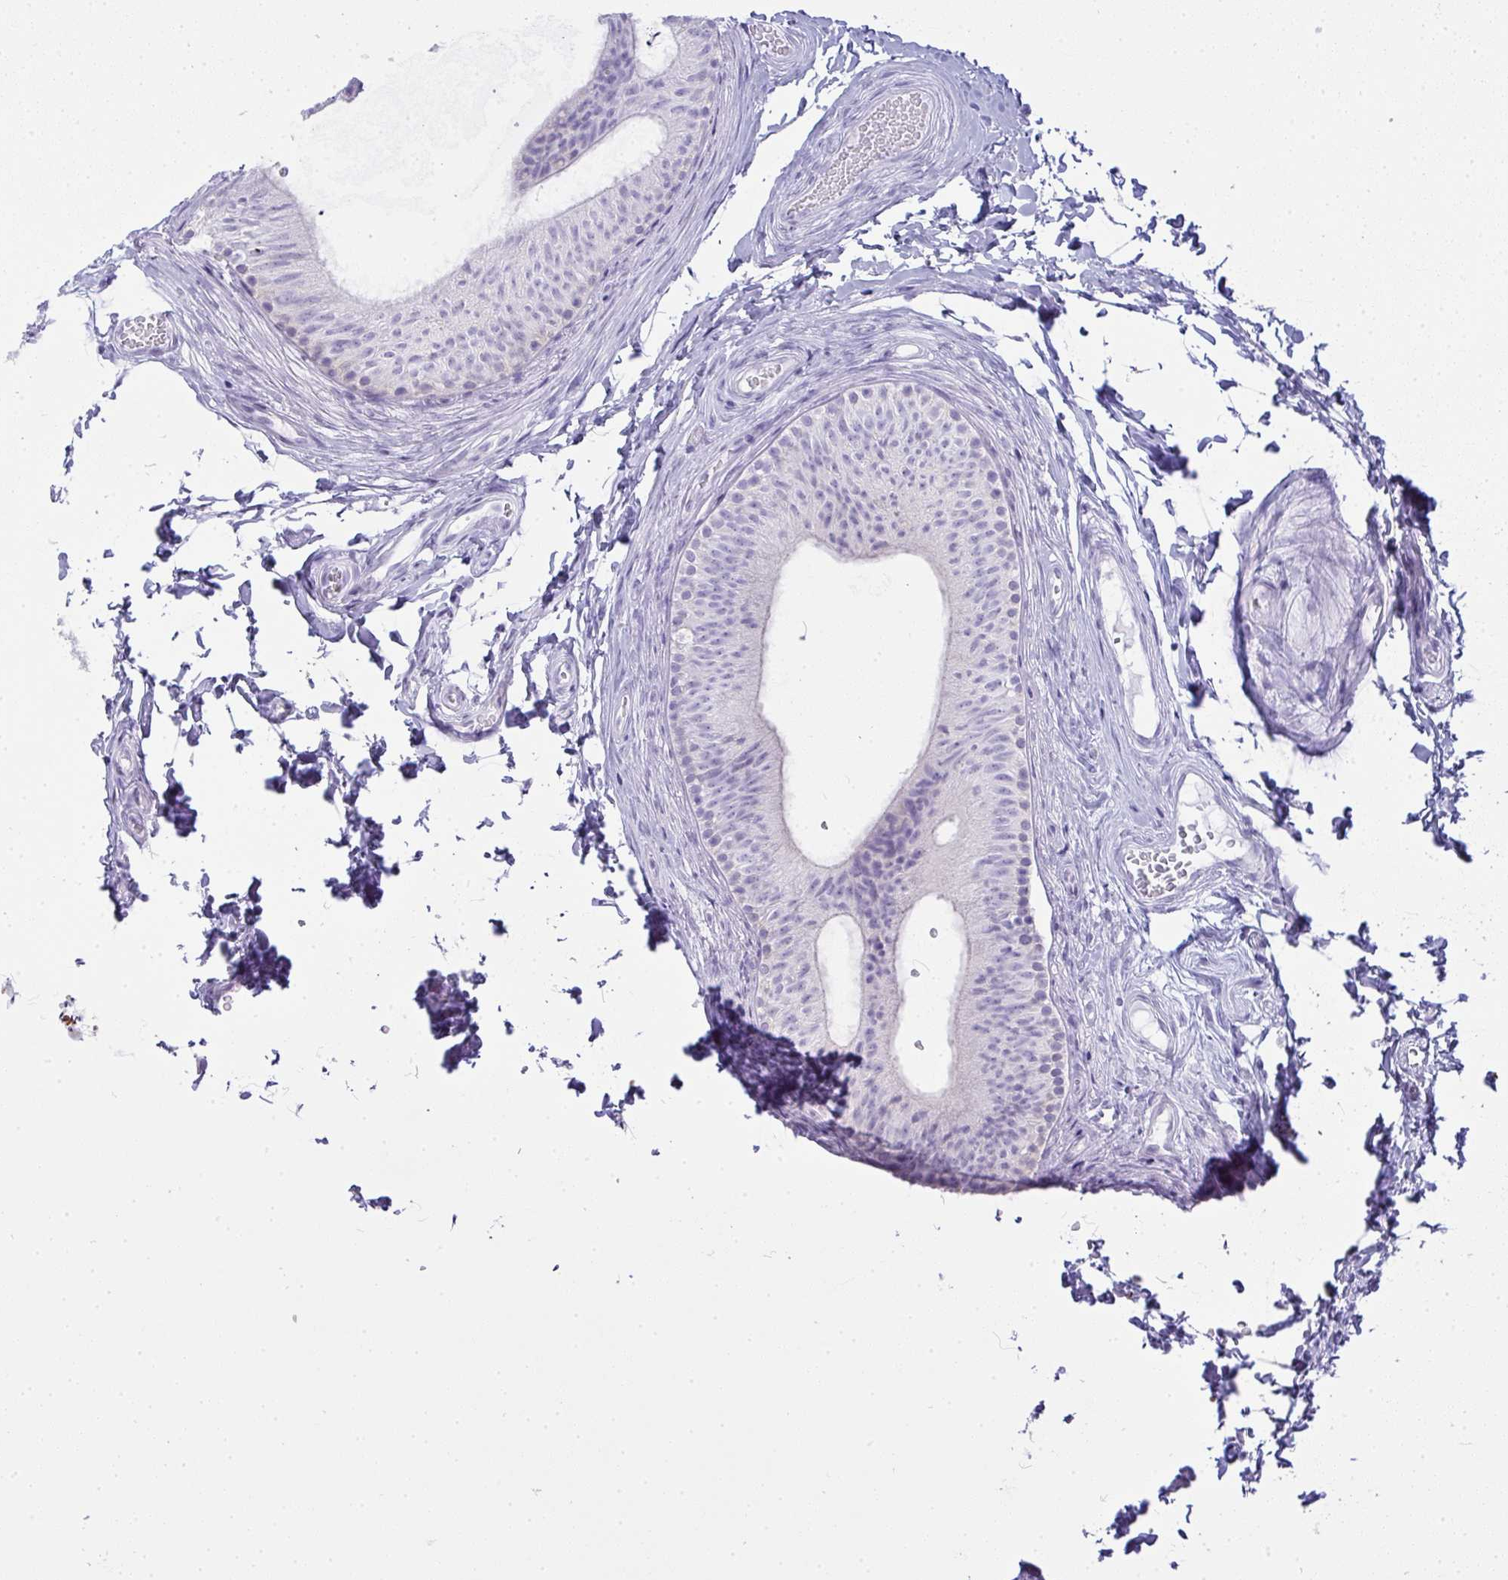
{"staining": {"intensity": "negative", "quantity": "none", "location": "none"}, "tissue": "epididymis", "cell_type": "Glandular cells", "image_type": "normal", "snomed": [{"axis": "morphology", "description": "Normal tissue, NOS"}, {"axis": "topography", "description": "Epididymis, spermatic cord, NOS"}, {"axis": "topography", "description": "Epididymis"}, {"axis": "topography", "description": "Peripheral nerve tissue"}], "caption": "Immunohistochemistry (IHC) photomicrograph of normal epididymis: epididymis stained with DAB (3,3'-diaminobenzidine) shows no significant protein expression in glandular cells. (DAB IHC, high magnification).", "gene": "GSDMB", "patient": {"sex": "male", "age": 29}}